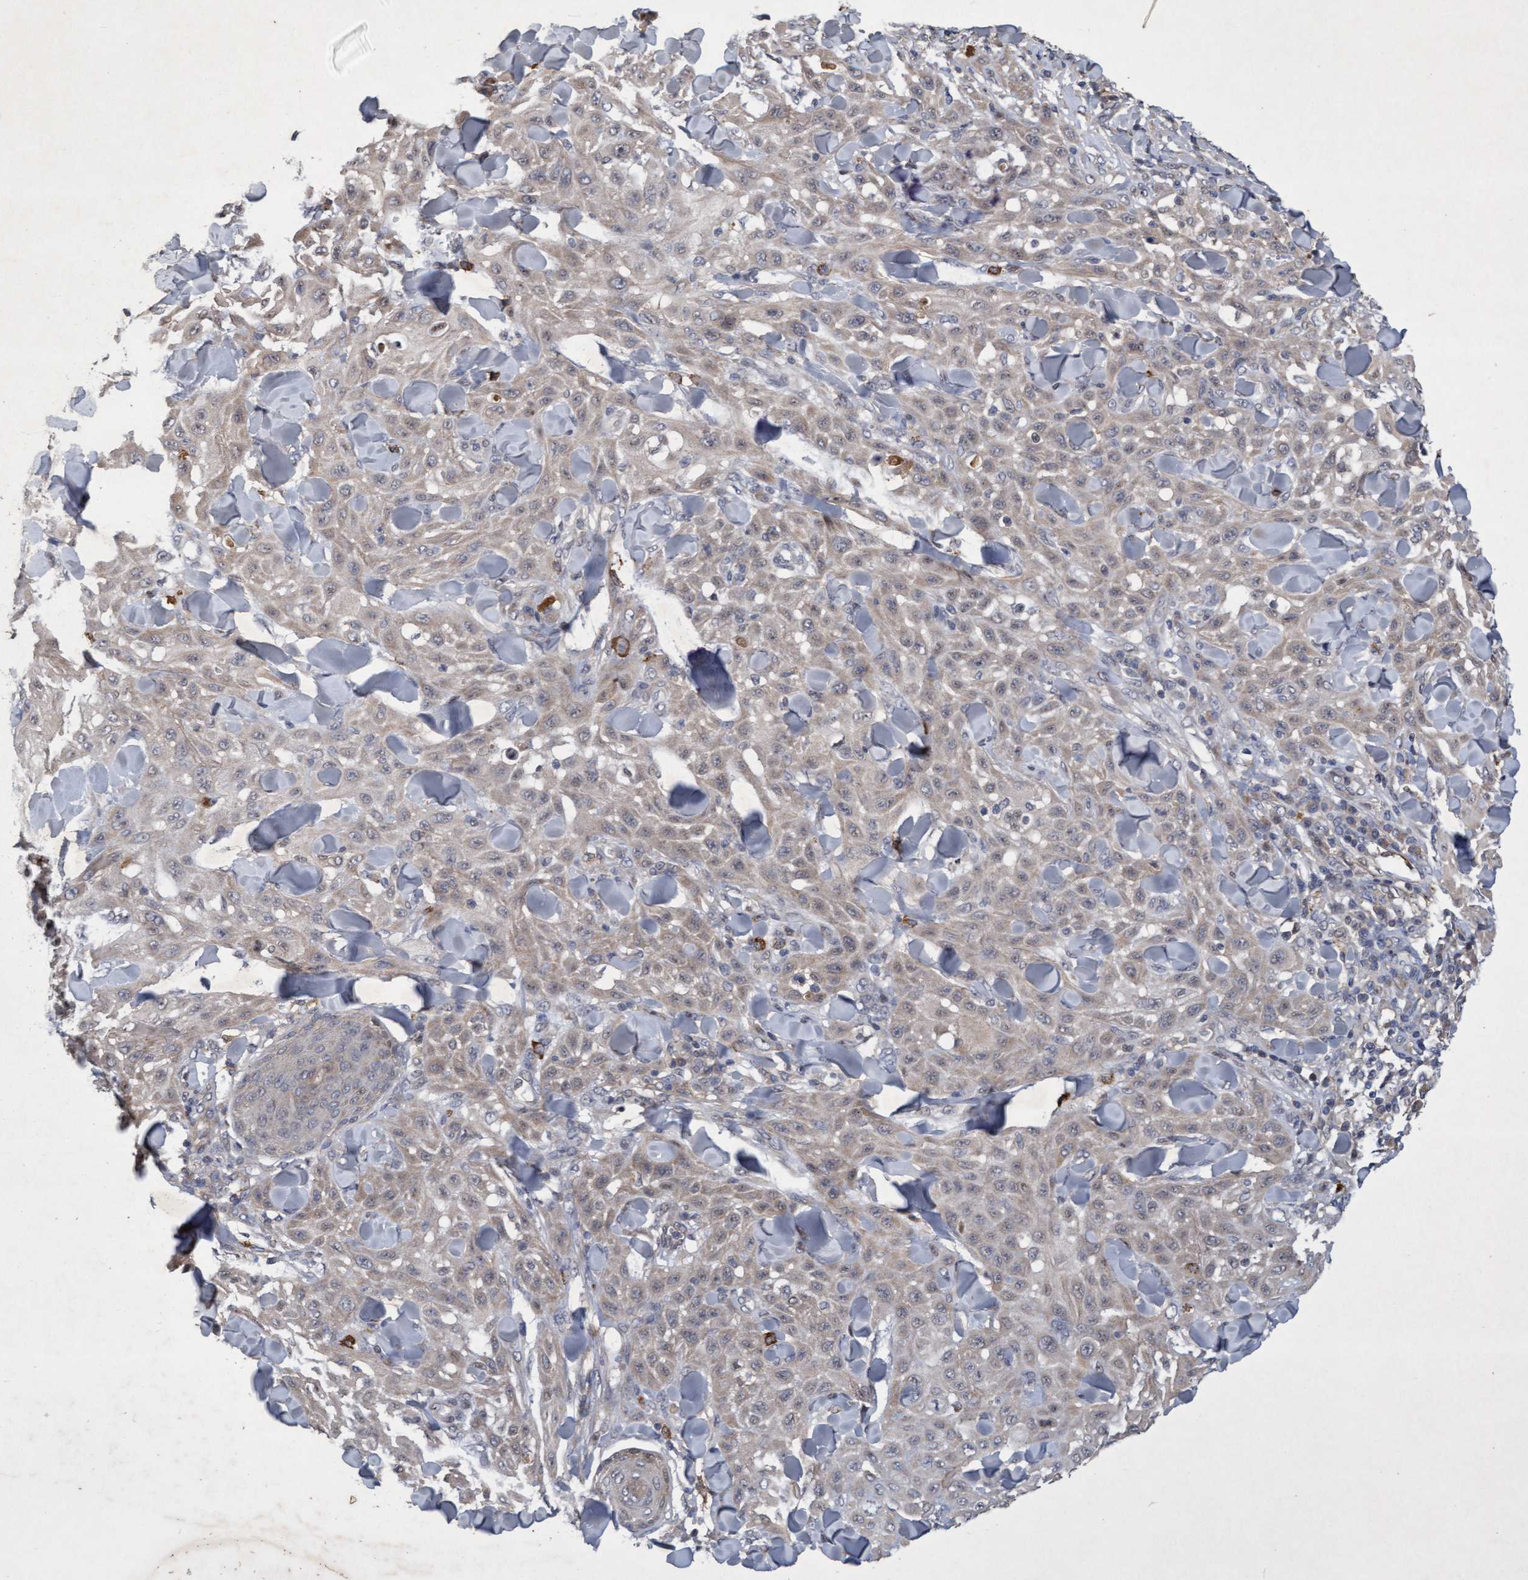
{"staining": {"intensity": "weak", "quantity": "<25%", "location": "cytoplasmic/membranous"}, "tissue": "skin cancer", "cell_type": "Tumor cells", "image_type": "cancer", "snomed": [{"axis": "morphology", "description": "Squamous cell carcinoma, NOS"}, {"axis": "topography", "description": "Skin"}], "caption": "The photomicrograph exhibits no staining of tumor cells in skin squamous cell carcinoma. The staining was performed using DAB (3,3'-diaminobenzidine) to visualize the protein expression in brown, while the nuclei were stained in blue with hematoxylin (Magnification: 20x).", "gene": "ZNF677", "patient": {"sex": "male", "age": 24}}